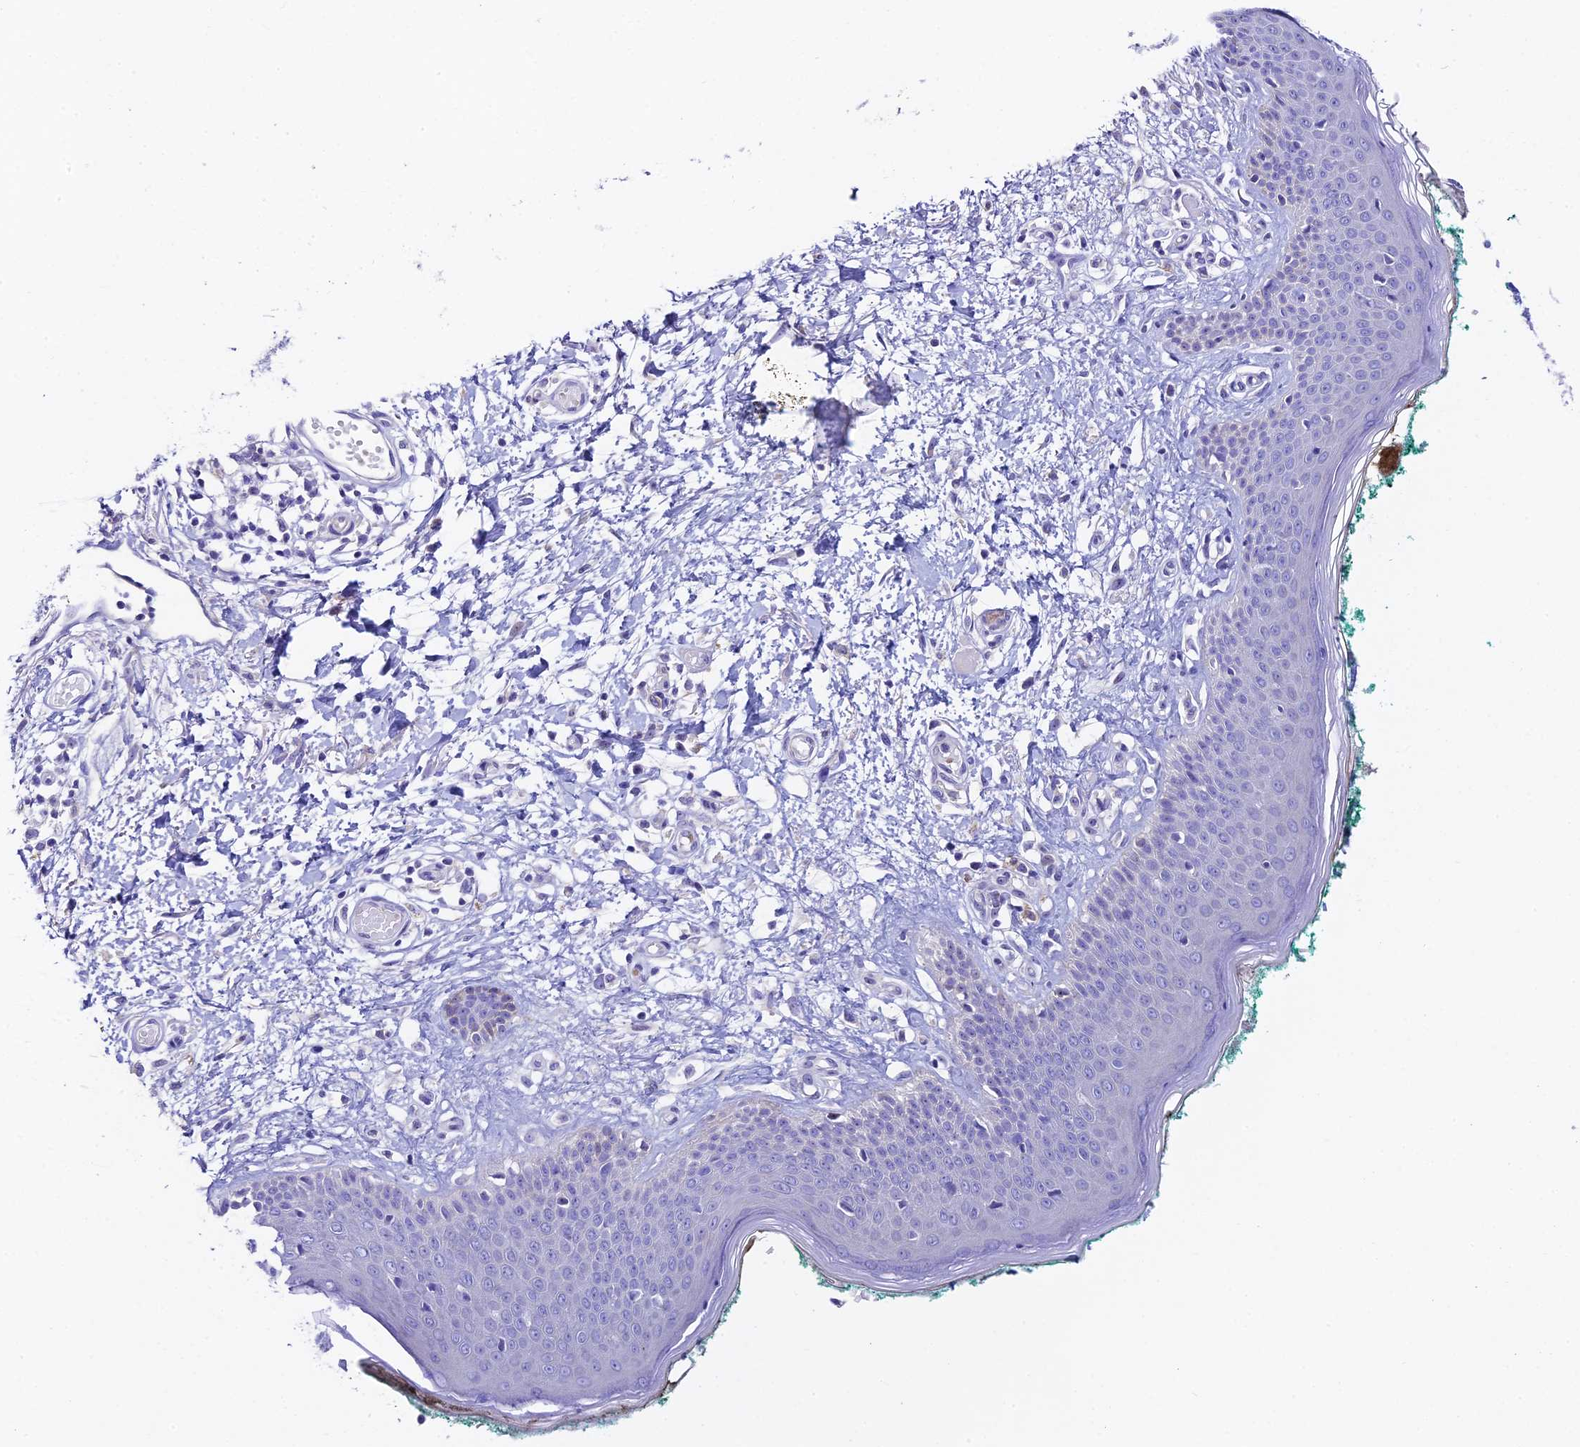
{"staining": {"intensity": "negative", "quantity": "none", "location": "none"}, "tissue": "skin", "cell_type": "Fibroblasts", "image_type": "normal", "snomed": [{"axis": "morphology", "description": "Normal tissue, NOS"}, {"axis": "morphology", "description": "Malignant melanoma, NOS"}, {"axis": "topography", "description": "Skin"}], "caption": "This is an immunohistochemistry (IHC) image of unremarkable human skin. There is no positivity in fibroblasts.", "gene": "DUSP29", "patient": {"sex": "male", "age": 62}}